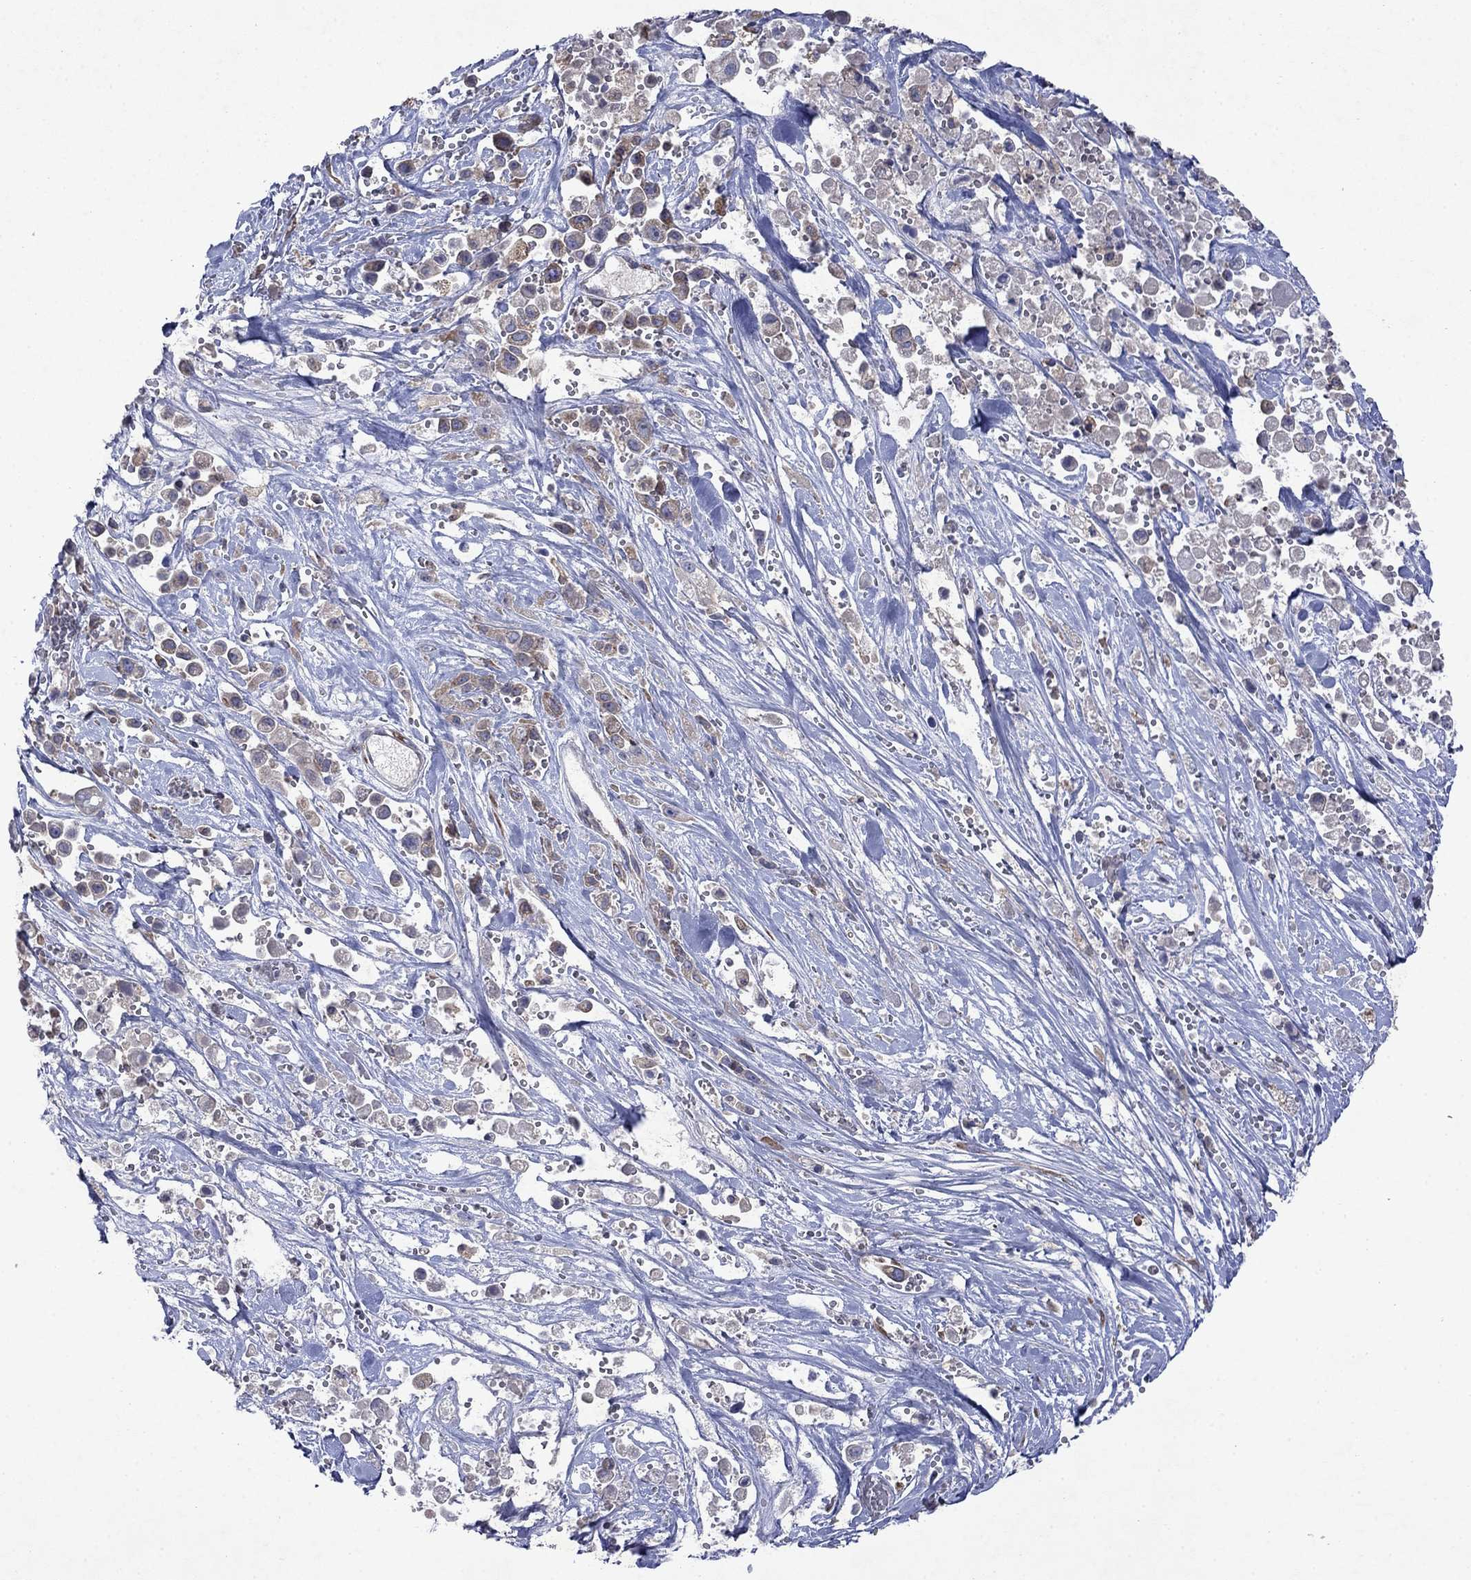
{"staining": {"intensity": "weak", "quantity": "25%-75%", "location": "cytoplasmic/membranous"}, "tissue": "pancreatic cancer", "cell_type": "Tumor cells", "image_type": "cancer", "snomed": [{"axis": "morphology", "description": "Adenocarcinoma, NOS"}, {"axis": "topography", "description": "Pancreas"}], "caption": "Tumor cells exhibit low levels of weak cytoplasmic/membranous expression in approximately 25%-75% of cells in human pancreatic adenocarcinoma.", "gene": "TMEM97", "patient": {"sex": "male", "age": 44}}